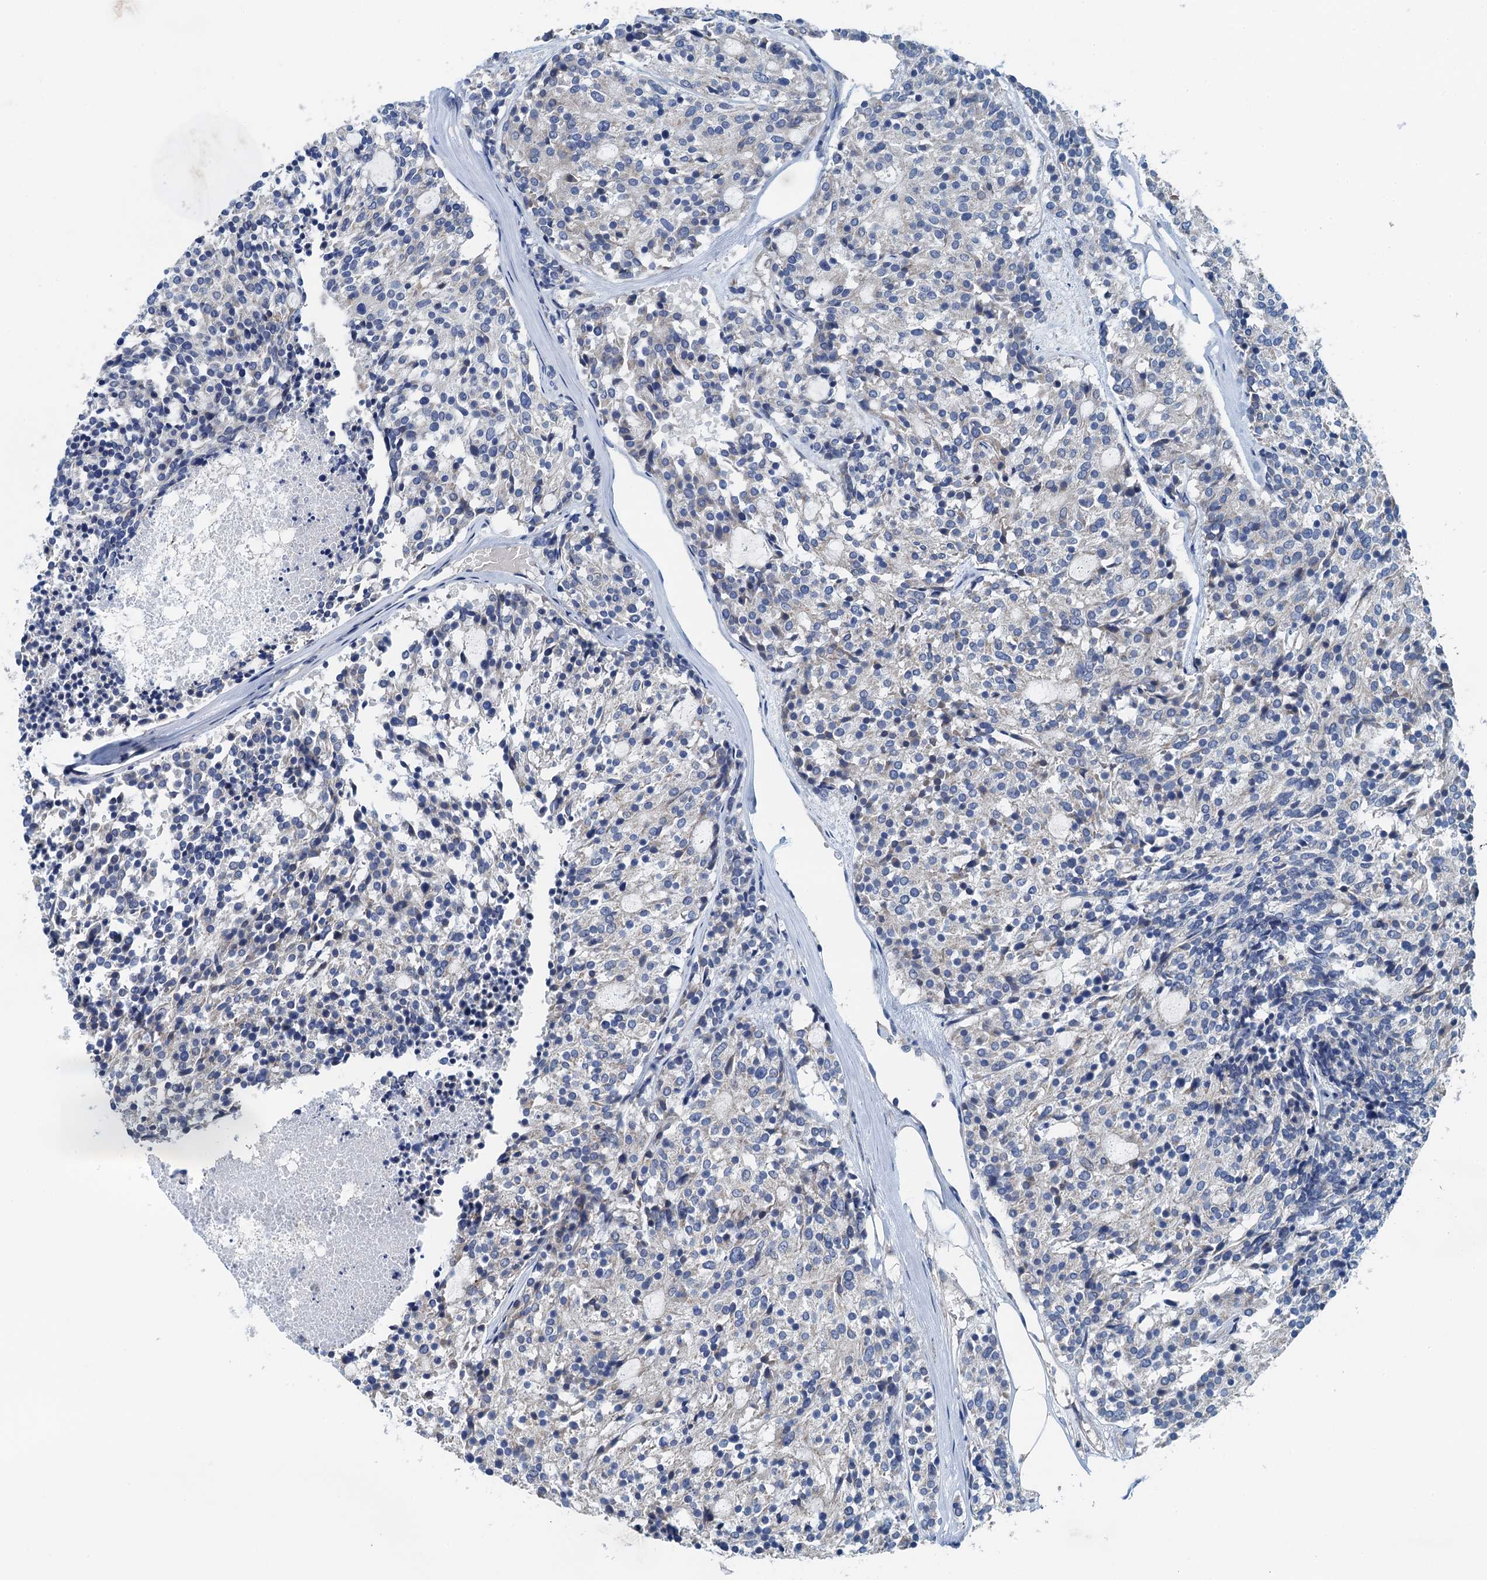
{"staining": {"intensity": "negative", "quantity": "none", "location": "none"}, "tissue": "carcinoid", "cell_type": "Tumor cells", "image_type": "cancer", "snomed": [{"axis": "morphology", "description": "Carcinoid, malignant, NOS"}, {"axis": "topography", "description": "Pancreas"}], "caption": "This is a image of immunohistochemistry staining of malignant carcinoid, which shows no staining in tumor cells.", "gene": "PPP1R14D", "patient": {"sex": "female", "age": 54}}